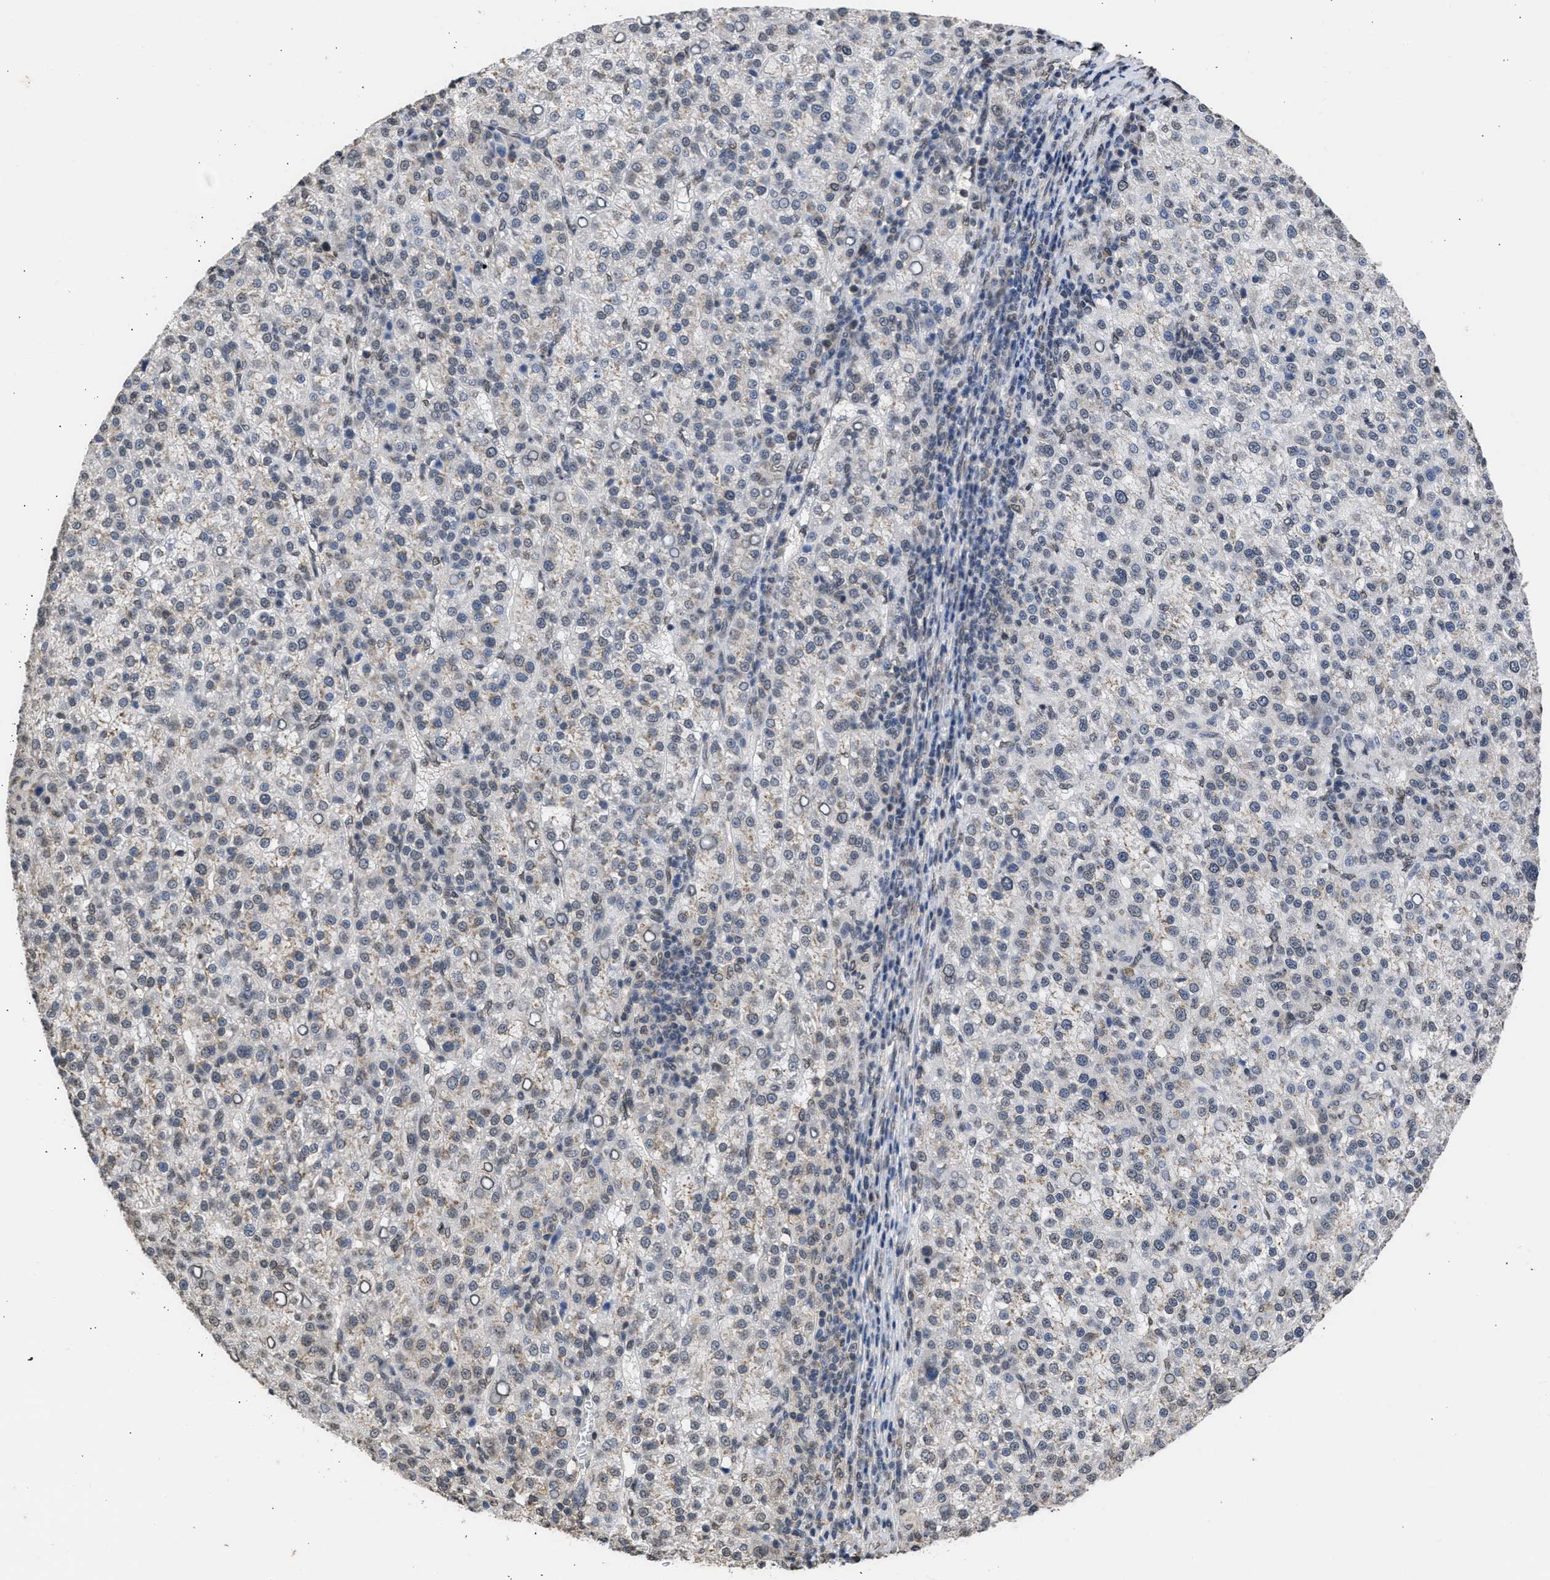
{"staining": {"intensity": "negative", "quantity": "none", "location": "none"}, "tissue": "liver cancer", "cell_type": "Tumor cells", "image_type": "cancer", "snomed": [{"axis": "morphology", "description": "Carcinoma, Hepatocellular, NOS"}, {"axis": "topography", "description": "Liver"}], "caption": "The photomicrograph shows no staining of tumor cells in hepatocellular carcinoma (liver).", "gene": "NUP35", "patient": {"sex": "female", "age": 58}}